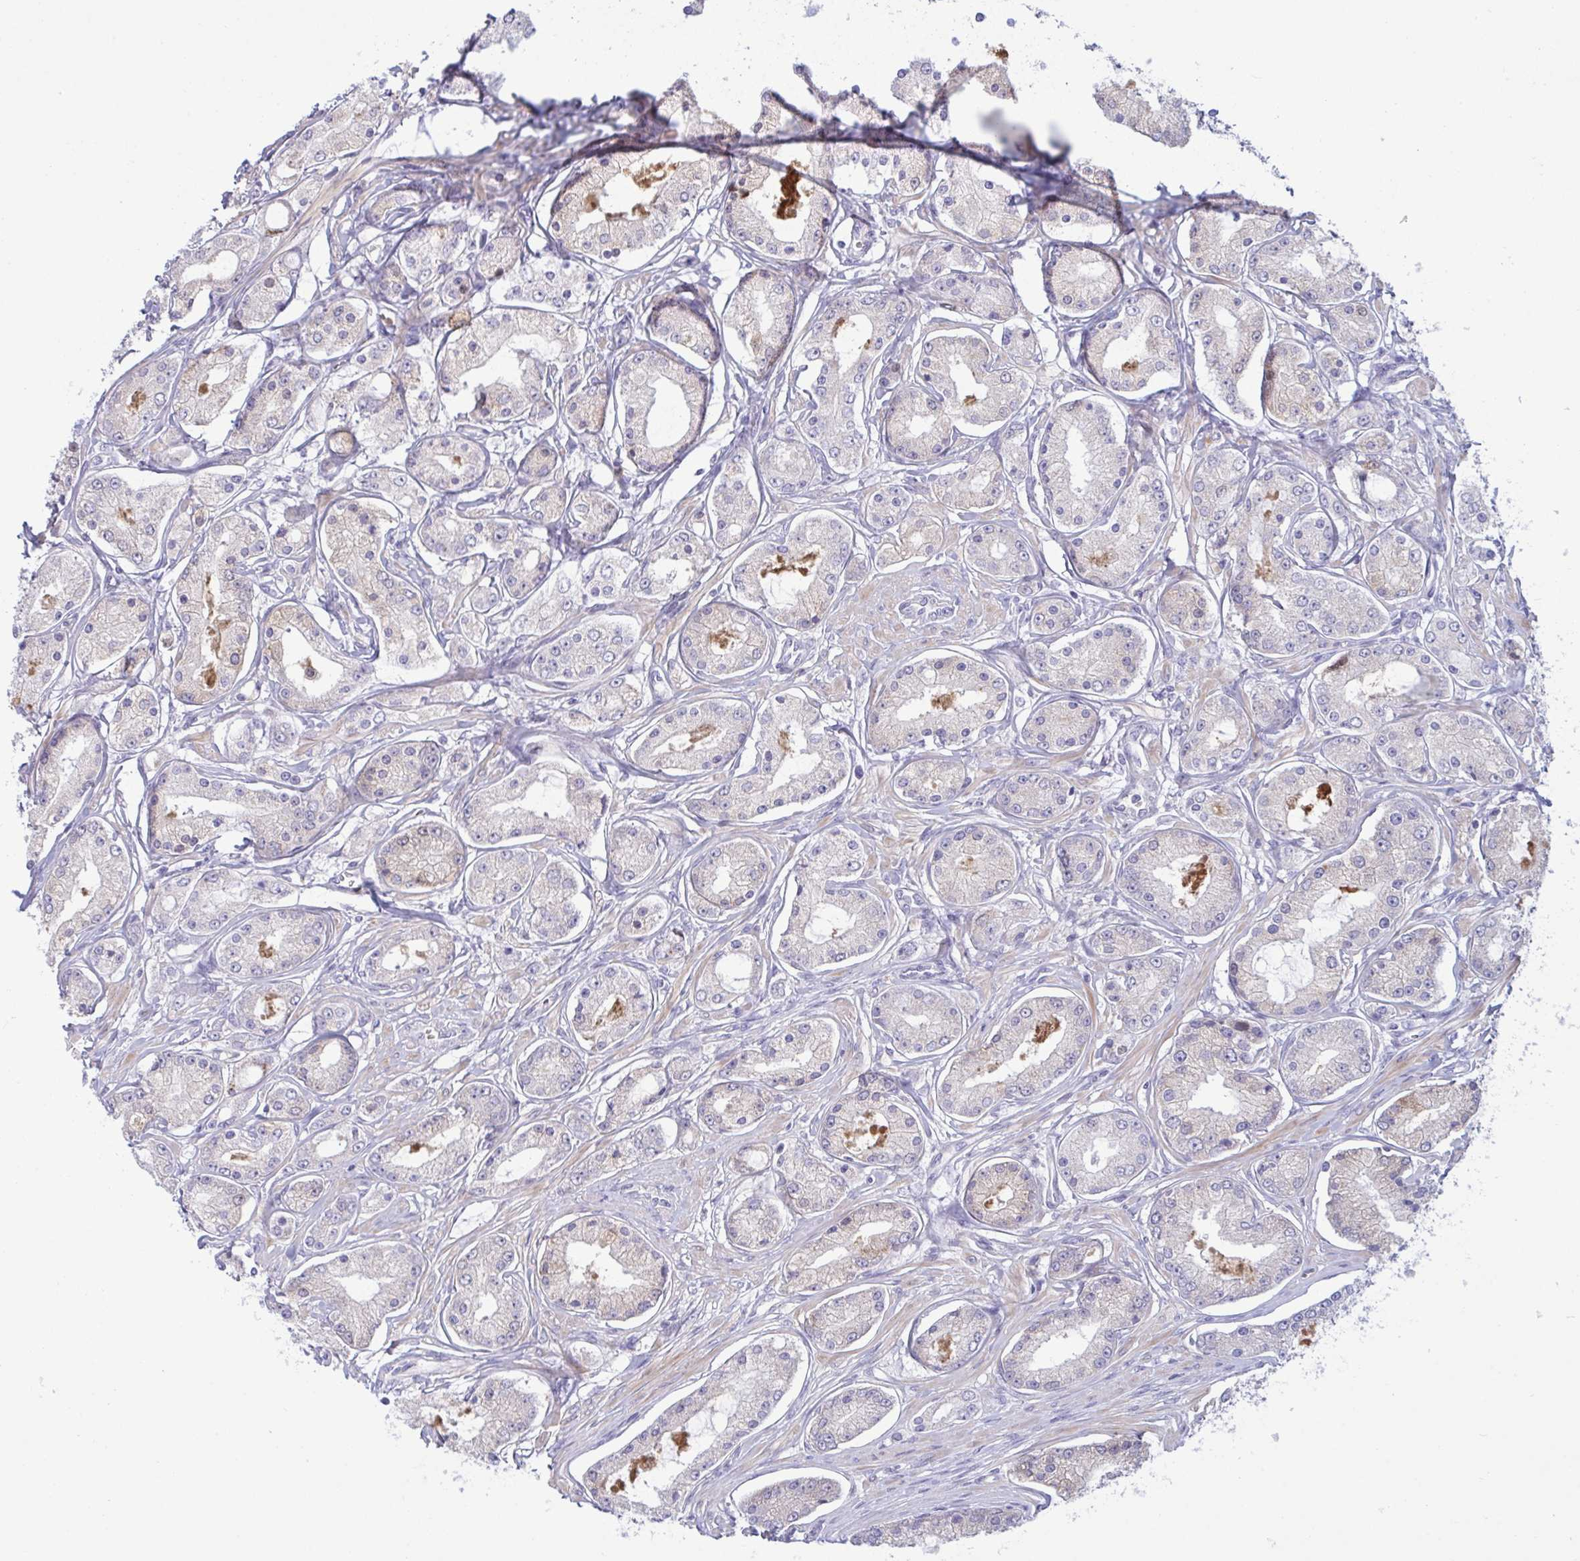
{"staining": {"intensity": "strong", "quantity": "<25%", "location": "cytoplasmic/membranous"}, "tissue": "prostate cancer", "cell_type": "Tumor cells", "image_type": "cancer", "snomed": [{"axis": "morphology", "description": "Adenocarcinoma, High grade"}, {"axis": "topography", "description": "Prostate"}], "caption": "There is medium levels of strong cytoplasmic/membranous positivity in tumor cells of prostate cancer (adenocarcinoma (high-grade)), as demonstrated by immunohistochemical staining (brown color).", "gene": "VWC2", "patient": {"sex": "male", "age": 66}}